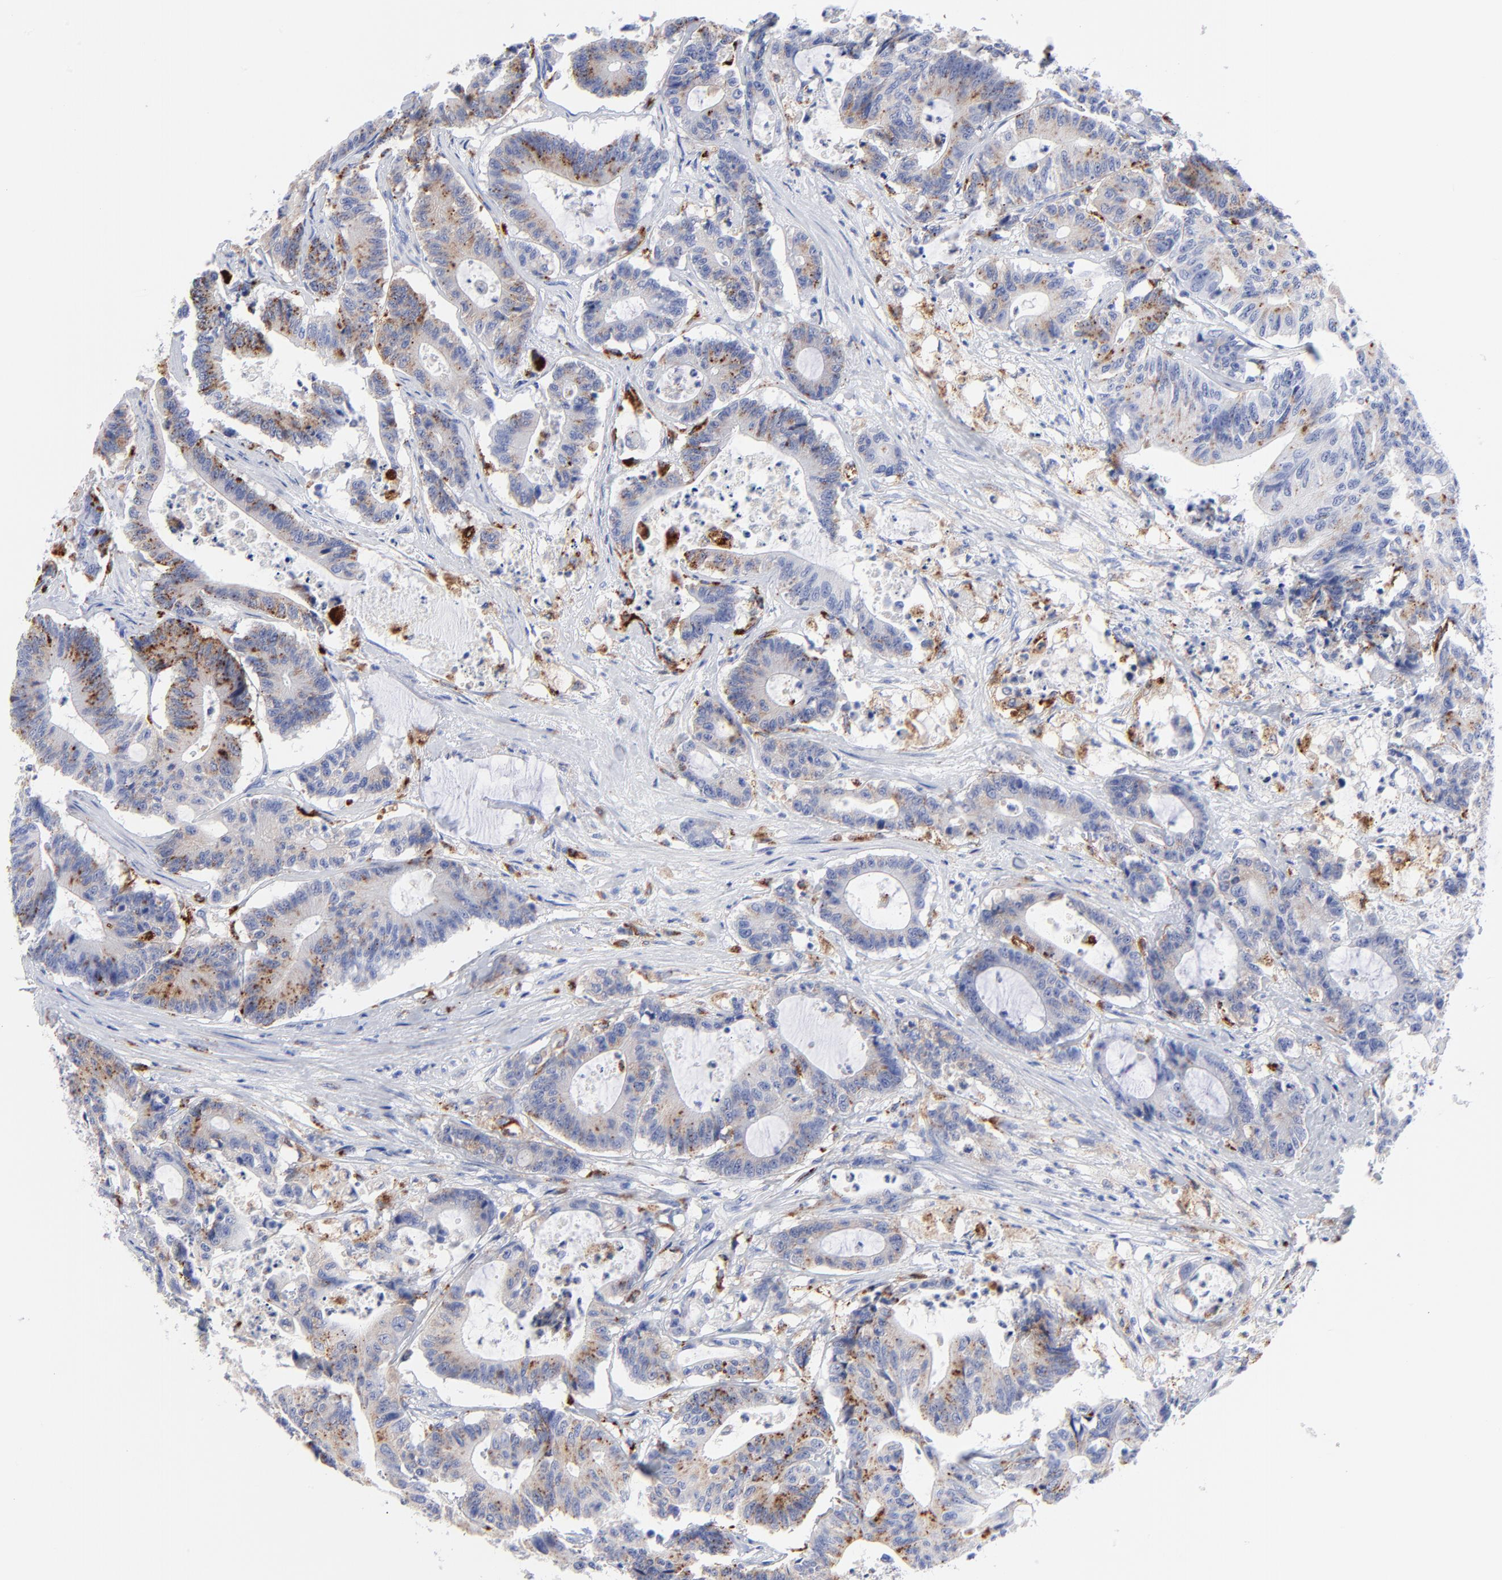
{"staining": {"intensity": "moderate", "quantity": "25%-75%", "location": "cytoplasmic/membranous"}, "tissue": "colorectal cancer", "cell_type": "Tumor cells", "image_type": "cancer", "snomed": [{"axis": "morphology", "description": "Adenocarcinoma, NOS"}, {"axis": "topography", "description": "Colon"}], "caption": "Protein analysis of colorectal cancer tissue reveals moderate cytoplasmic/membranous positivity in approximately 25%-75% of tumor cells.", "gene": "CPVL", "patient": {"sex": "female", "age": 84}}